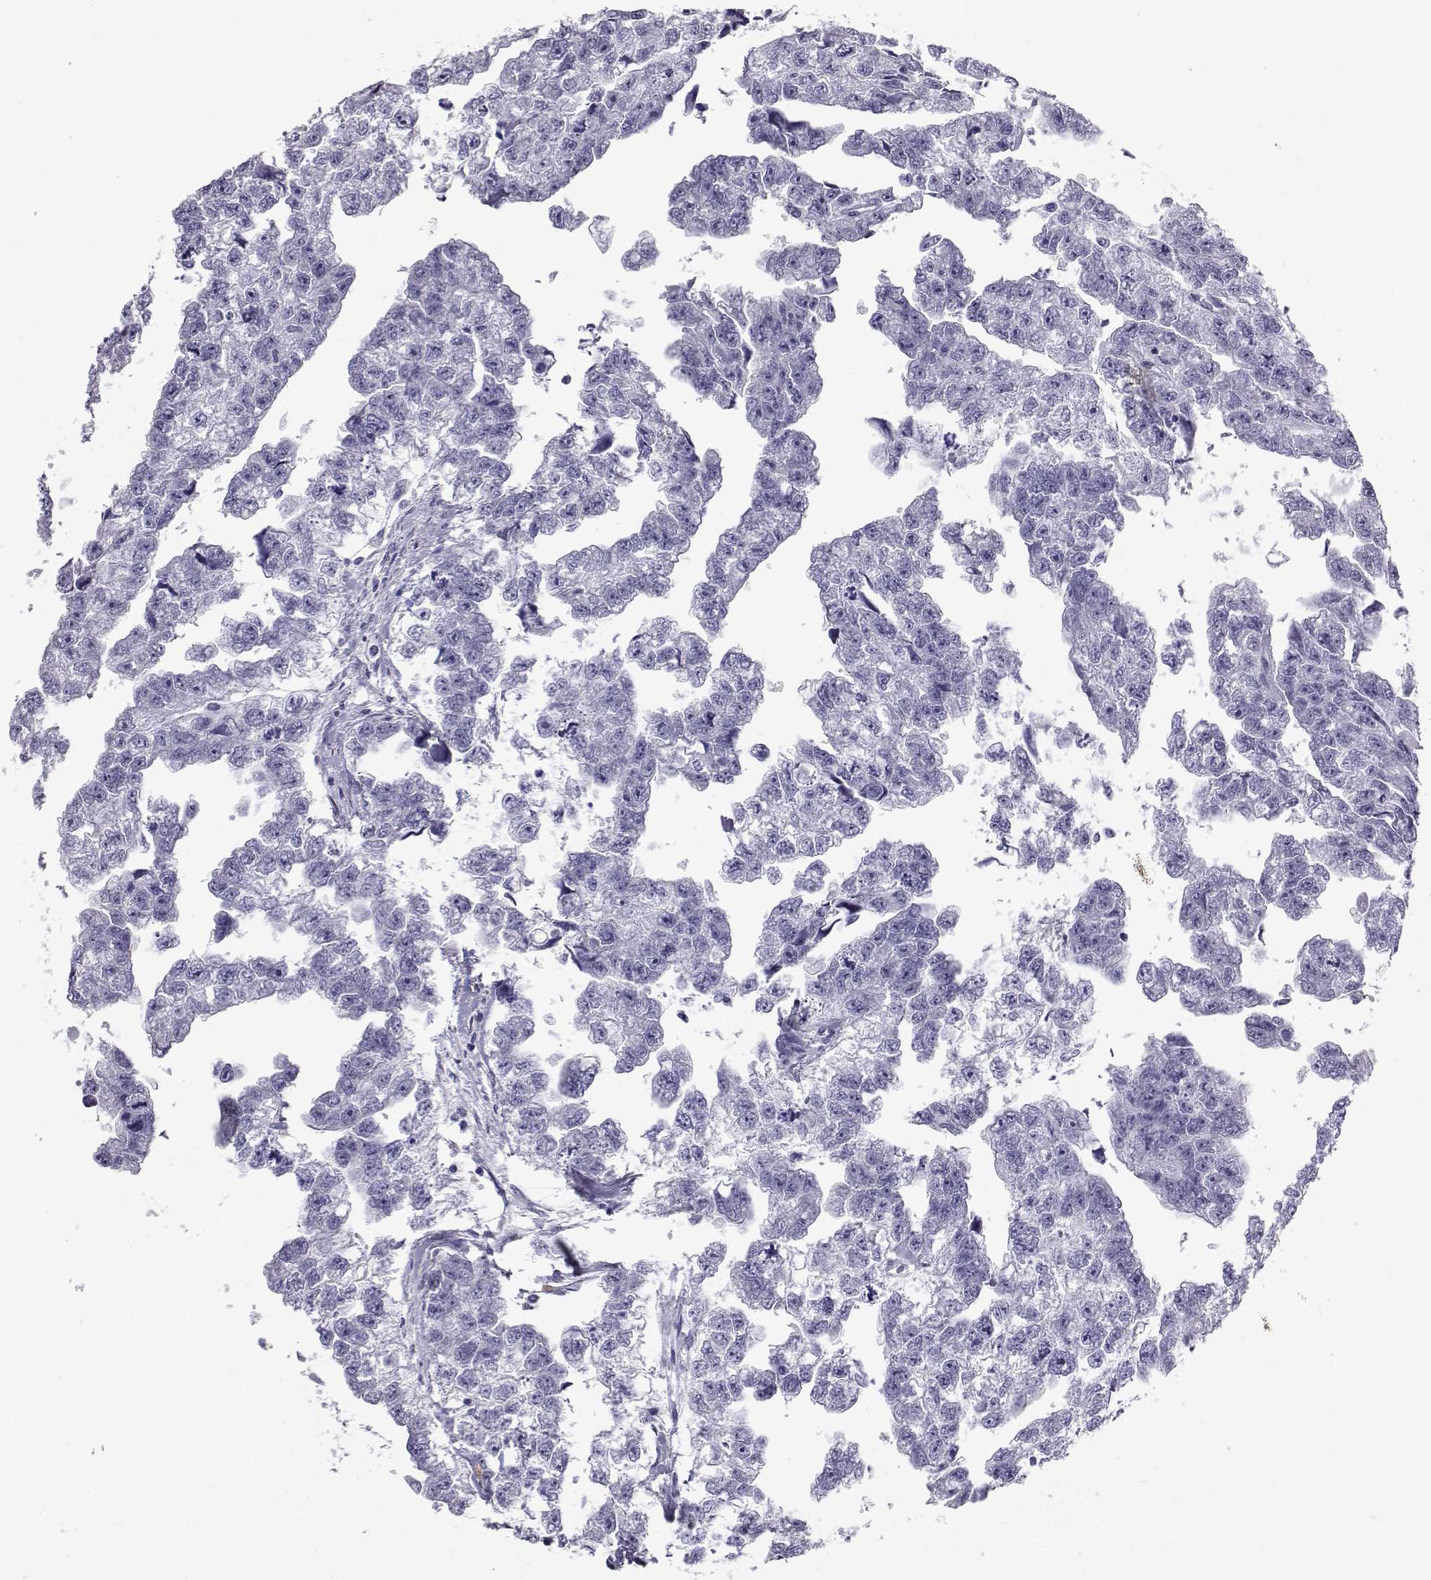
{"staining": {"intensity": "negative", "quantity": "none", "location": "none"}, "tissue": "testis cancer", "cell_type": "Tumor cells", "image_type": "cancer", "snomed": [{"axis": "morphology", "description": "Carcinoma, Embryonal, NOS"}, {"axis": "morphology", "description": "Teratoma, malignant, NOS"}, {"axis": "topography", "description": "Testis"}], "caption": "The micrograph displays no significant staining in tumor cells of testis cancer (embryonal carcinoma).", "gene": "RNASE12", "patient": {"sex": "male", "age": 44}}